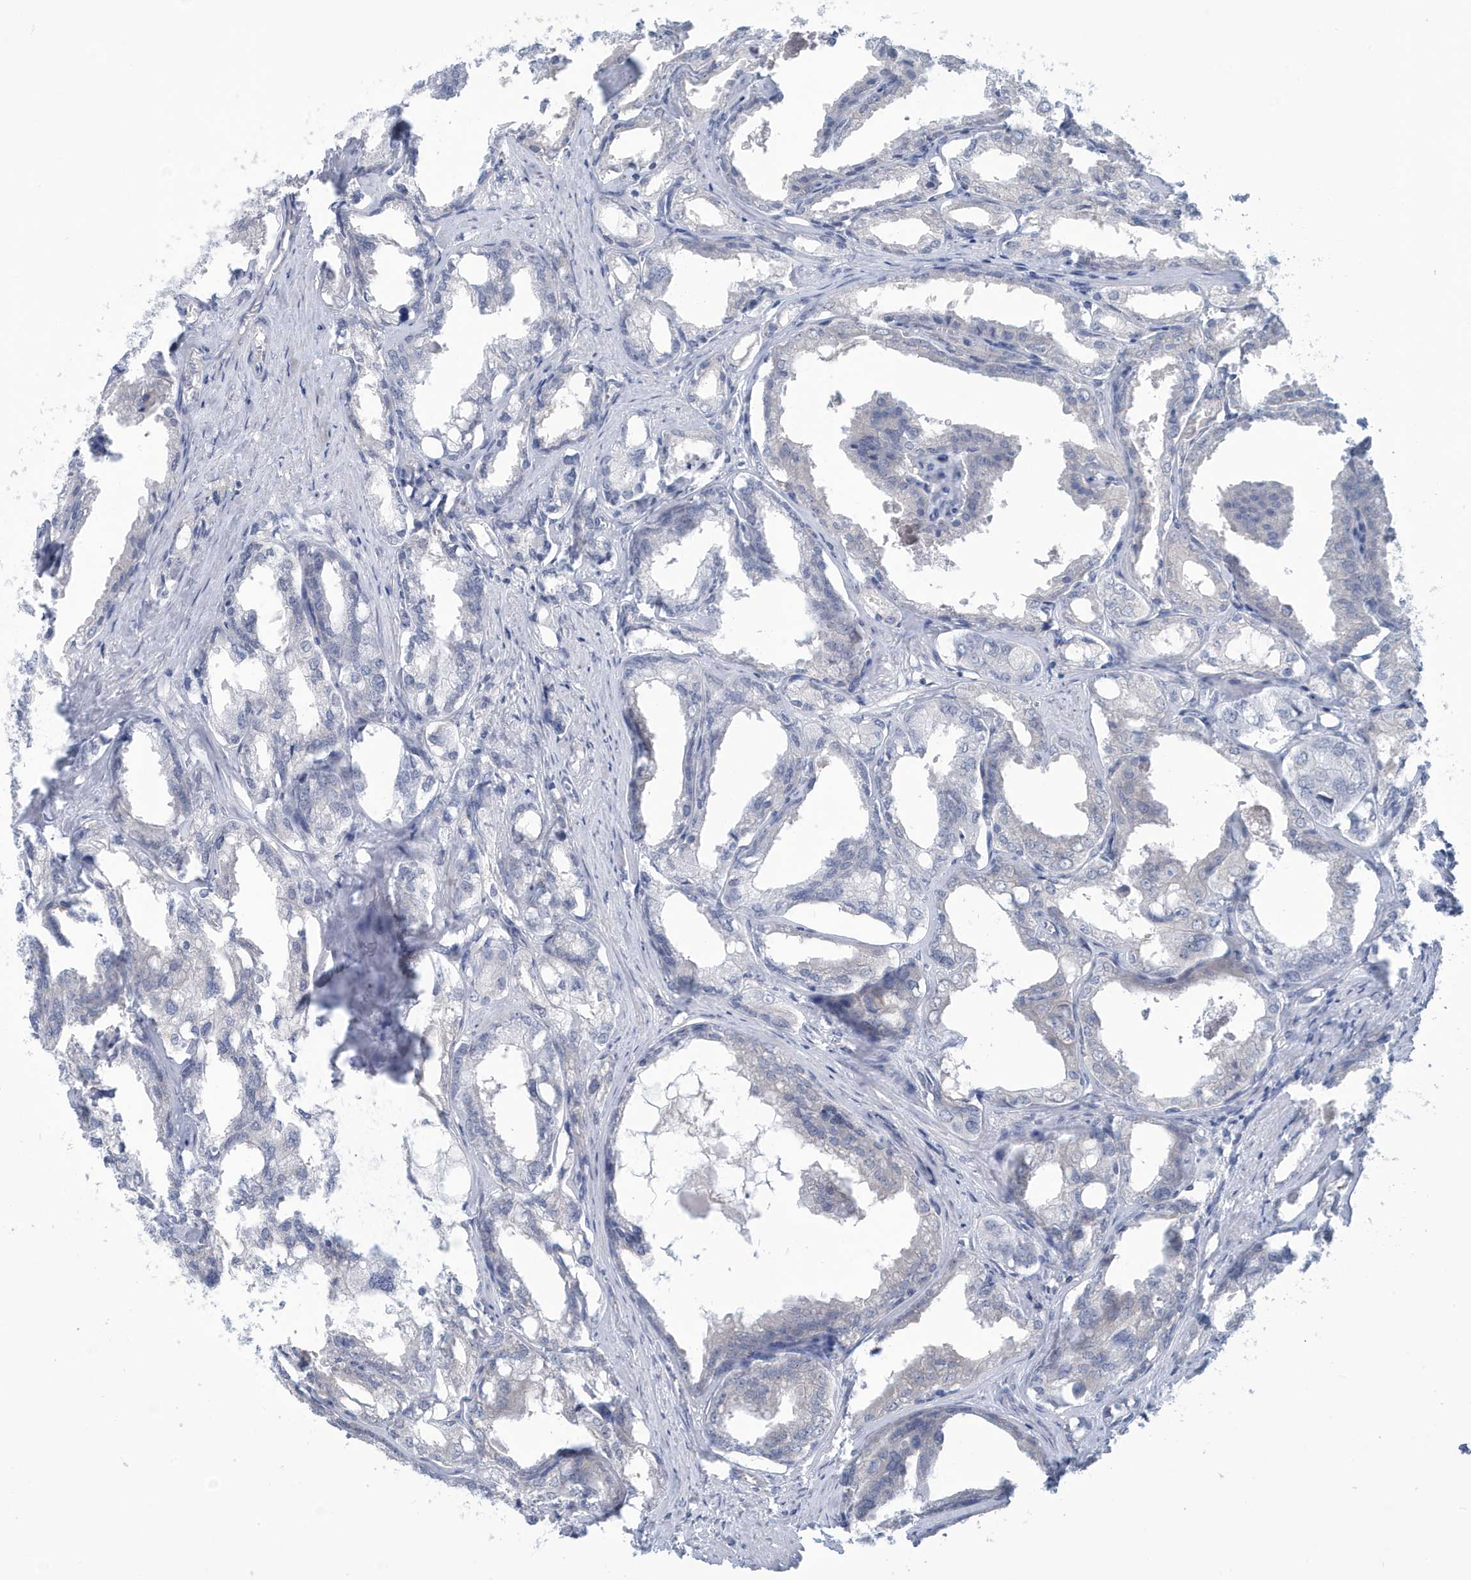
{"staining": {"intensity": "negative", "quantity": "none", "location": "none"}, "tissue": "prostate cancer", "cell_type": "Tumor cells", "image_type": "cancer", "snomed": [{"axis": "morphology", "description": "Adenocarcinoma, High grade"}, {"axis": "topography", "description": "Prostate"}], "caption": "Prostate high-grade adenocarcinoma stained for a protein using immunohistochemistry (IHC) displays no expression tumor cells.", "gene": "VTA1", "patient": {"sex": "male", "age": 50}}